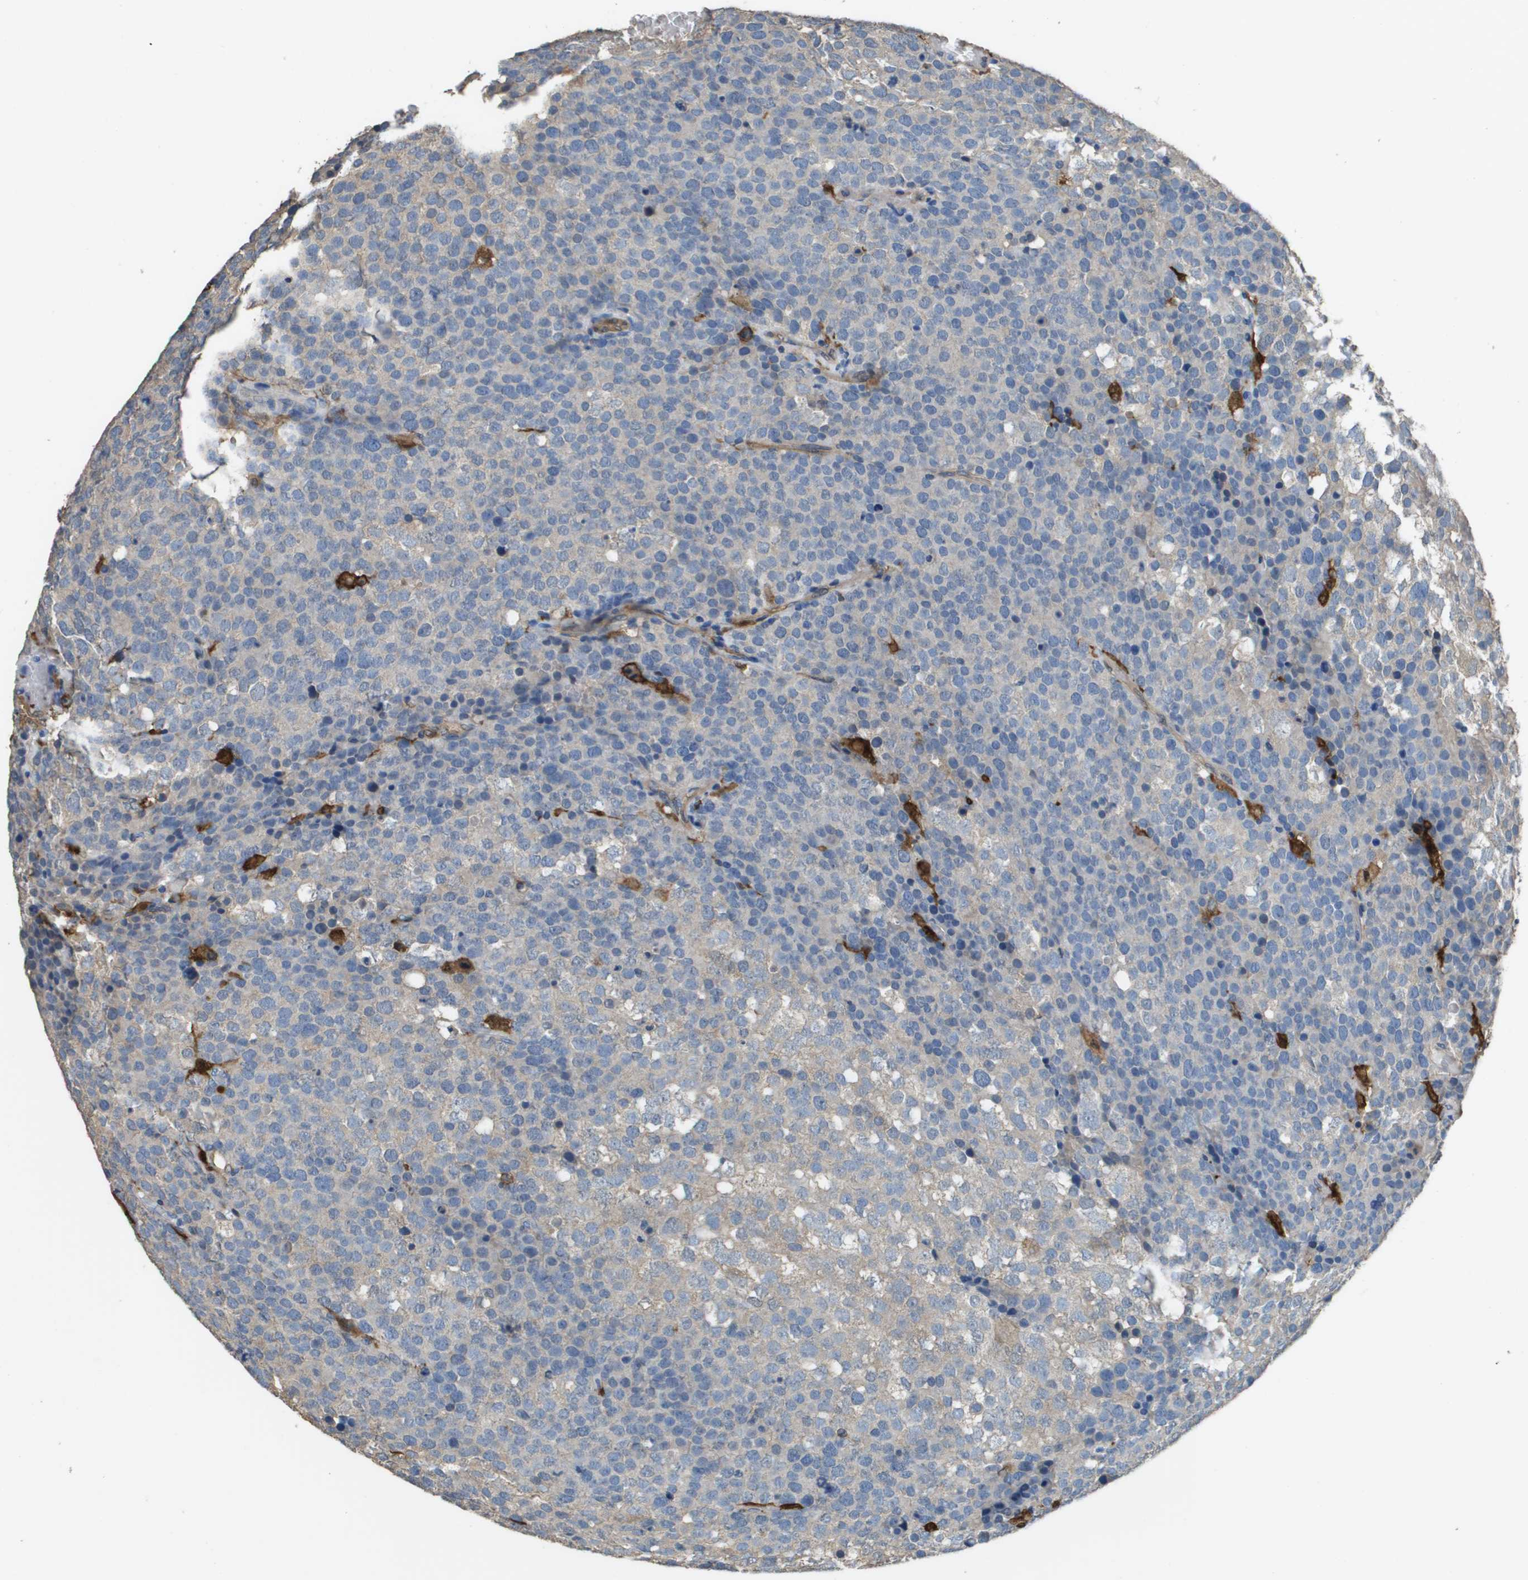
{"staining": {"intensity": "negative", "quantity": "none", "location": "none"}, "tissue": "testis cancer", "cell_type": "Tumor cells", "image_type": "cancer", "snomed": [{"axis": "morphology", "description": "Seminoma, NOS"}, {"axis": "topography", "description": "Testis"}], "caption": "The immunohistochemistry (IHC) image has no significant staining in tumor cells of testis seminoma tissue. The staining was performed using DAB to visualize the protein expression in brown, while the nuclei were stained in blue with hematoxylin (Magnification: 20x).", "gene": "FABP5", "patient": {"sex": "male", "age": 71}}